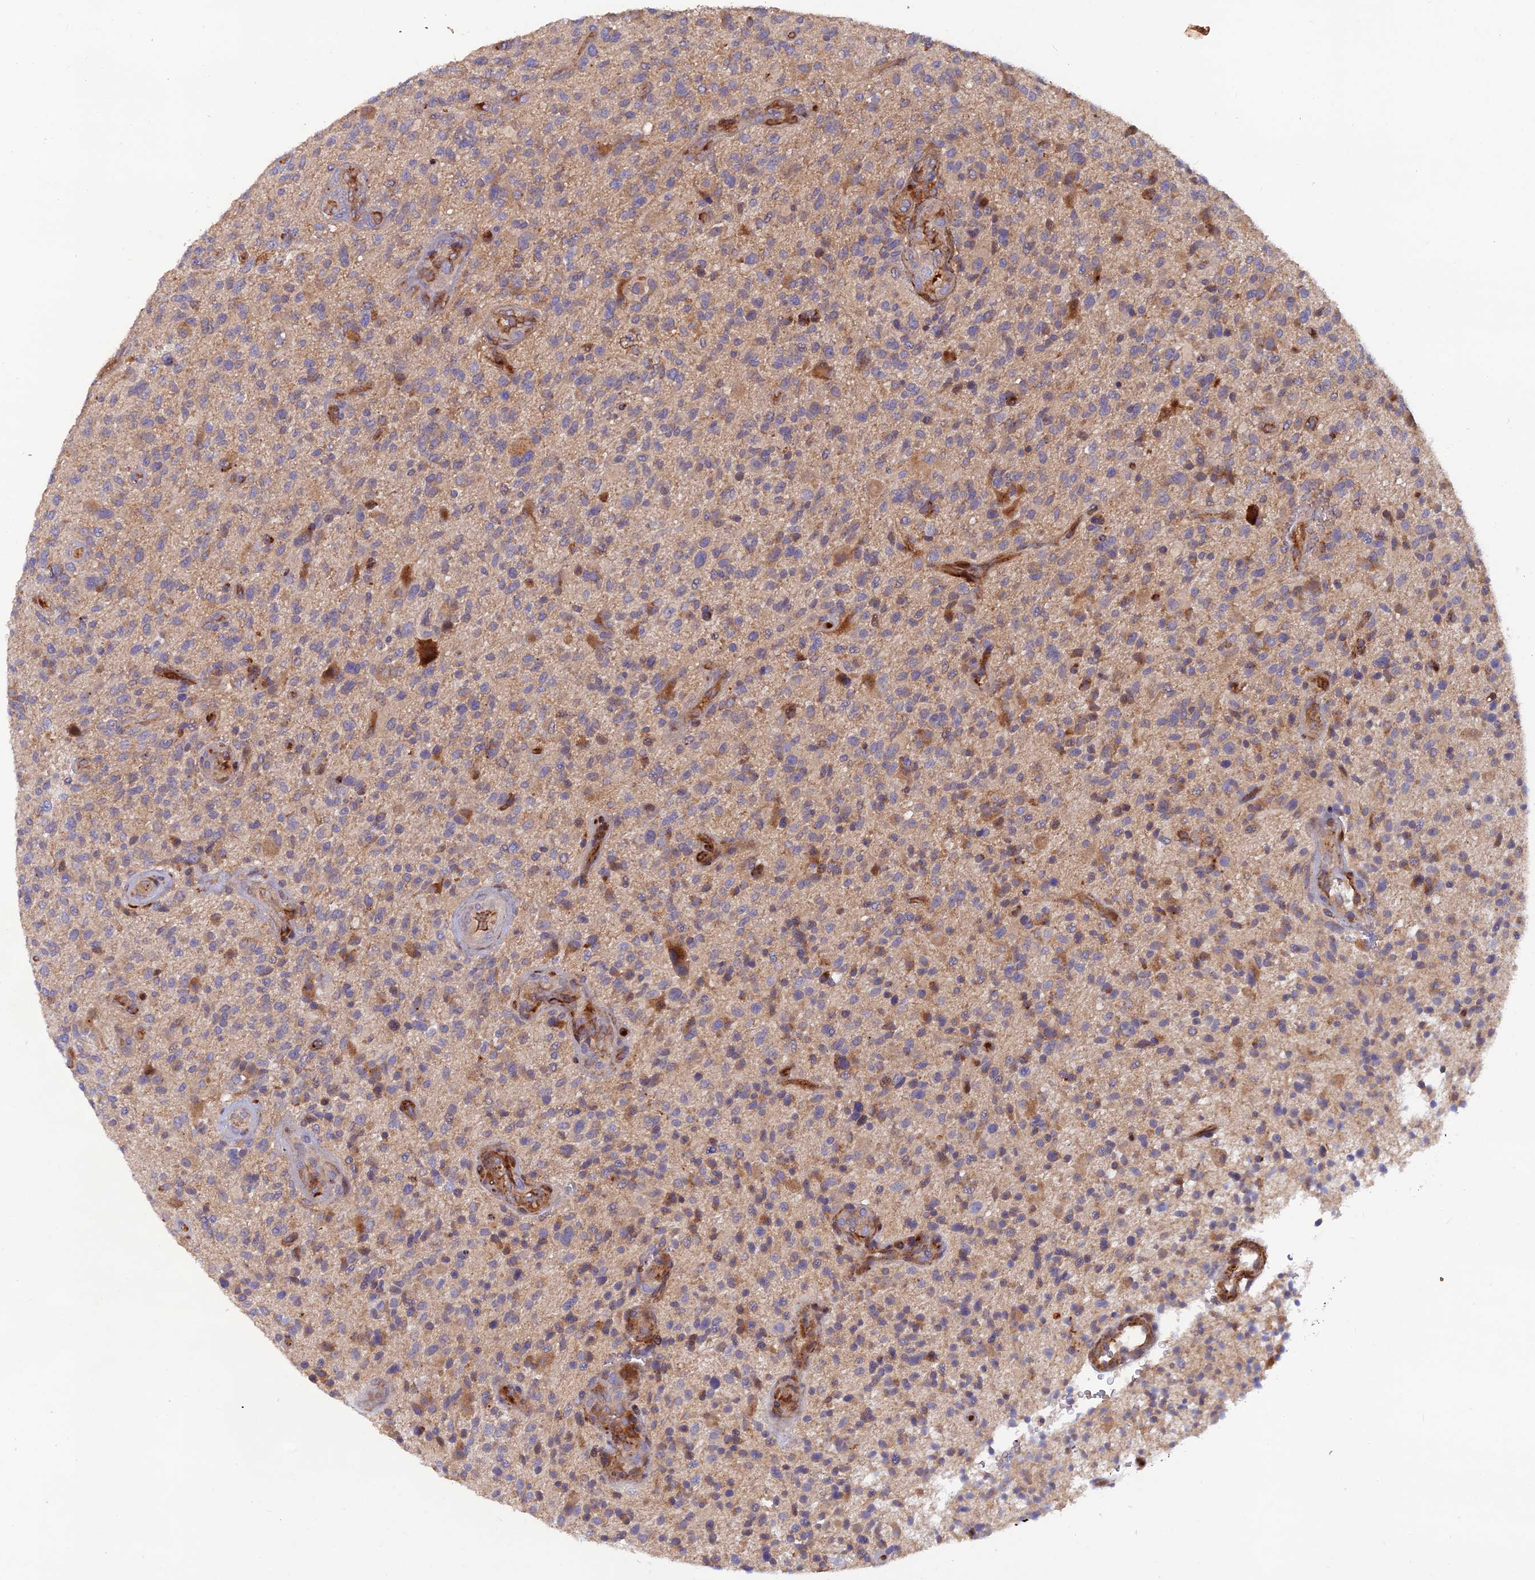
{"staining": {"intensity": "moderate", "quantity": "<25%", "location": "cytoplasmic/membranous"}, "tissue": "glioma", "cell_type": "Tumor cells", "image_type": "cancer", "snomed": [{"axis": "morphology", "description": "Glioma, malignant, High grade"}, {"axis": "topography", "description": "Brain"}], "caption": "DAB (3,3'-diaminobenzidine) immunohistochemical staining of human malignant high-grade glioma exhibits moderate cytoplasmic/membranous protein expression in approximately <25% of tumor cells.", "gene": "GMCL1", "patient": {"sex": "male", "age": 47}}